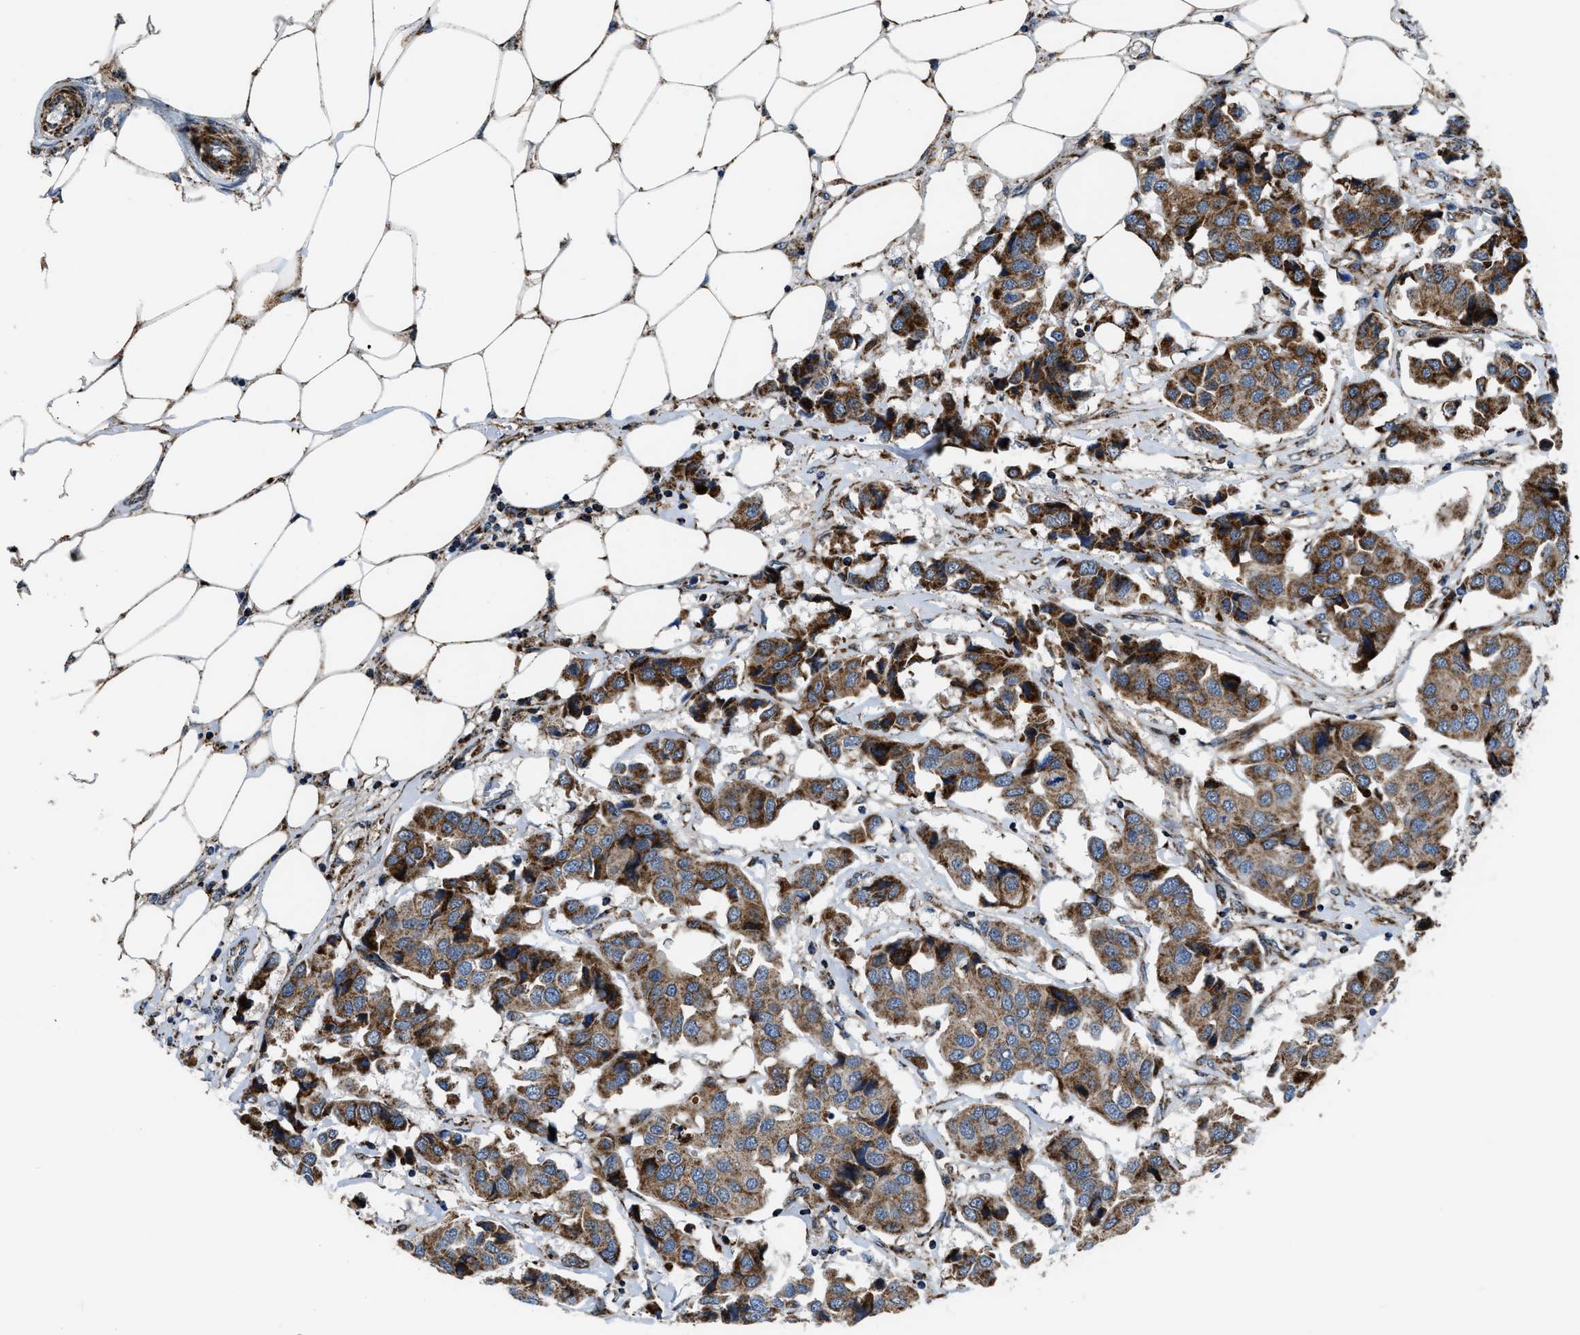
{"staining": {"intensity": "moderate", "quantity": ">75%", "location": "cytoplasmic/membranous"}, "tissue": "breast cancer", "cell_type": "Tumor cells", "image_type": "cancer", "snomed": [{"axis": "morphology", "description": "Duct carcinoma"}, {"axis": "topography", "description": "Breast"}], "caption": "Immunohistochemistry (IHC) micrograph of breast cancer stained for a protein (brown), which displays medium levels of moderate cytoplasmic/membranous staining in about >75% of tumor cells.", "gene": "GSDME", "patient": {"sex": "female", "age": 80}}